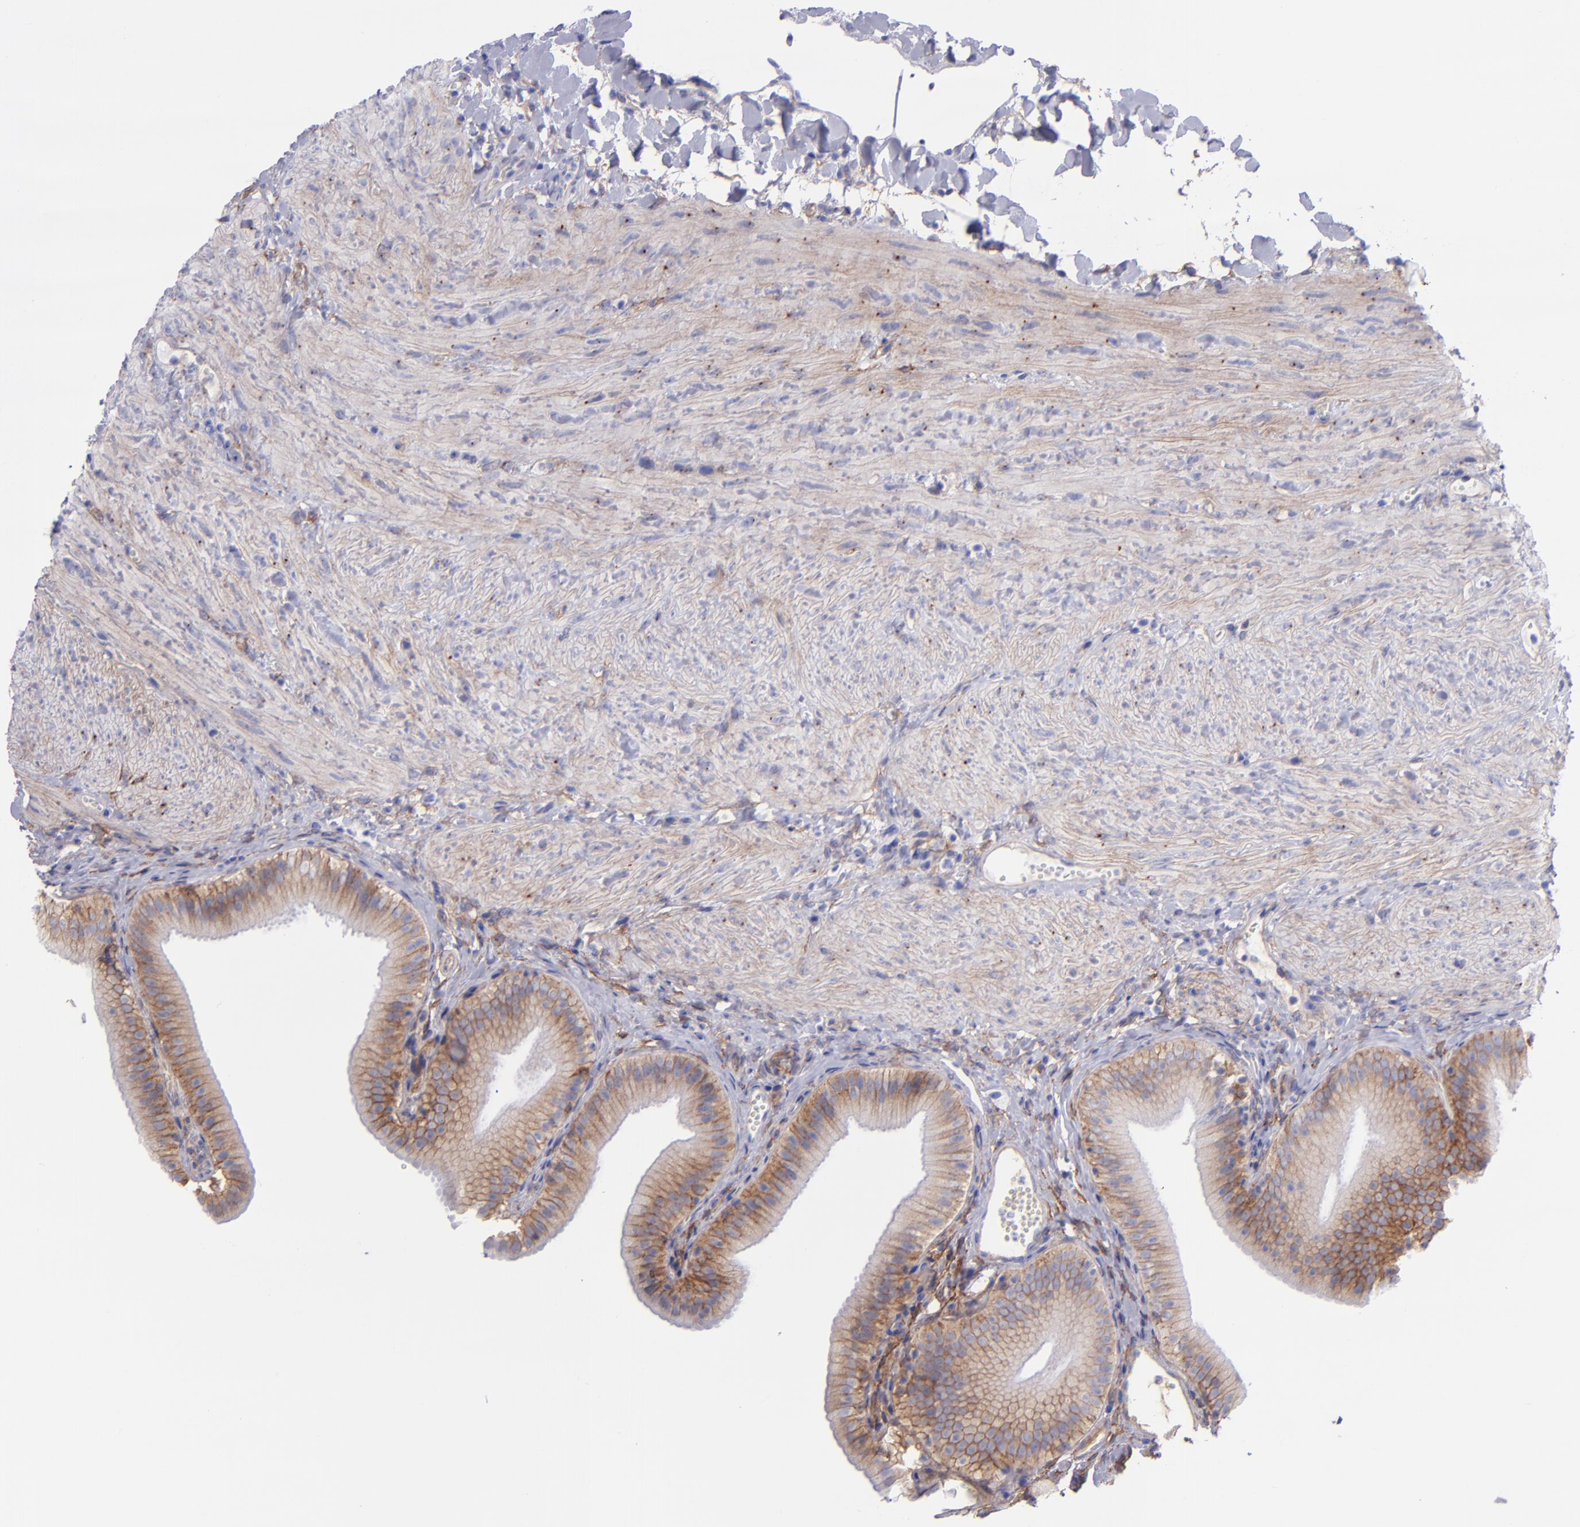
{"staining": {"intensity": "moderate", "quantity": ">75%", "location": "cytoplasmic/membranous"}, "tissue": "gallbladder", "cell_type": "Glandular cells", "image_type": "normal", "snomed": [{"axis": "morphology", "description": "Normal tissue, NOS"}, {"axis": "topography", "description": "Gallbladder"}], "caption": "Immunohistochemistry (IHC) (DAB (3,3'-diaminobenzidine)) staining of benign human gallbladder exhibits moderate cytoplasmic/membranous protein positivity in approximately >75% of glandular cells. The staining was performed using DAB (3,3'-diaminobenzidine) to visualize the protein expression in brown, while the nuclei were stained in blue with hematoxylin (Magnification: 20x).", "gene": "ITGAV", "patient": {"sex": "female", "age": 24}}